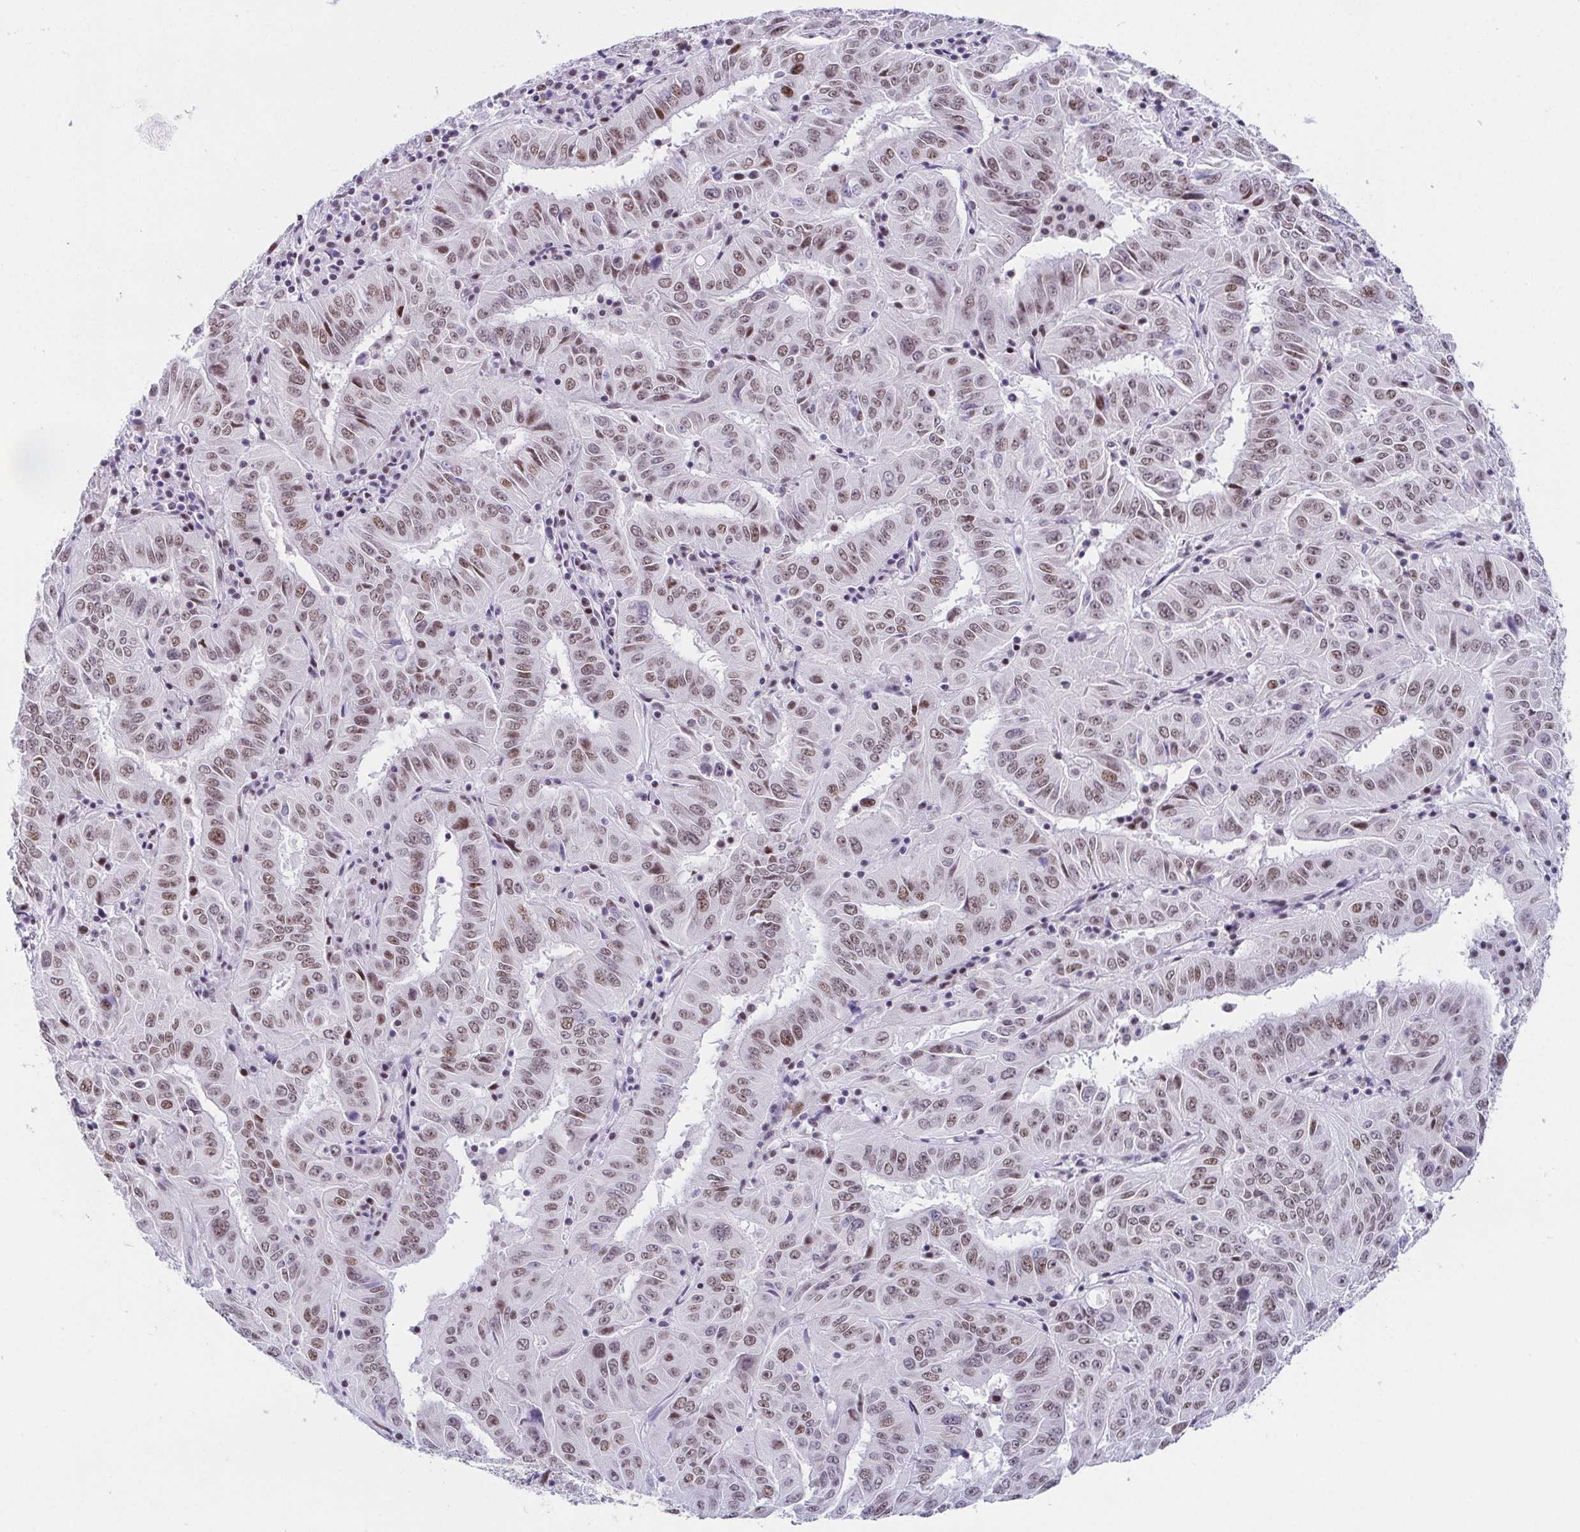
{"staining": {"intensity": "moderate", "quantity": ">75%", "location": "nuclear"}, "tissue": "pancreatic cancer", "cell_type": "Tumor cells", "image_type": "cancer", "snomed": [{"axis": "morphology", "description": "Adenocarcinoma, NOS"}, {"axis": "topography", "description": "Pancreas"}], "caption": "Immunohistochemistry (DAB (3,3'-diaminobenzidine)) staining of human pancreatic cancer (adenocarcinoma) shows moderate nuclear protein staining in about >75% of tumor cells.", "gene": "WDR72", "patient": {"sex": "male", "age": 63}}